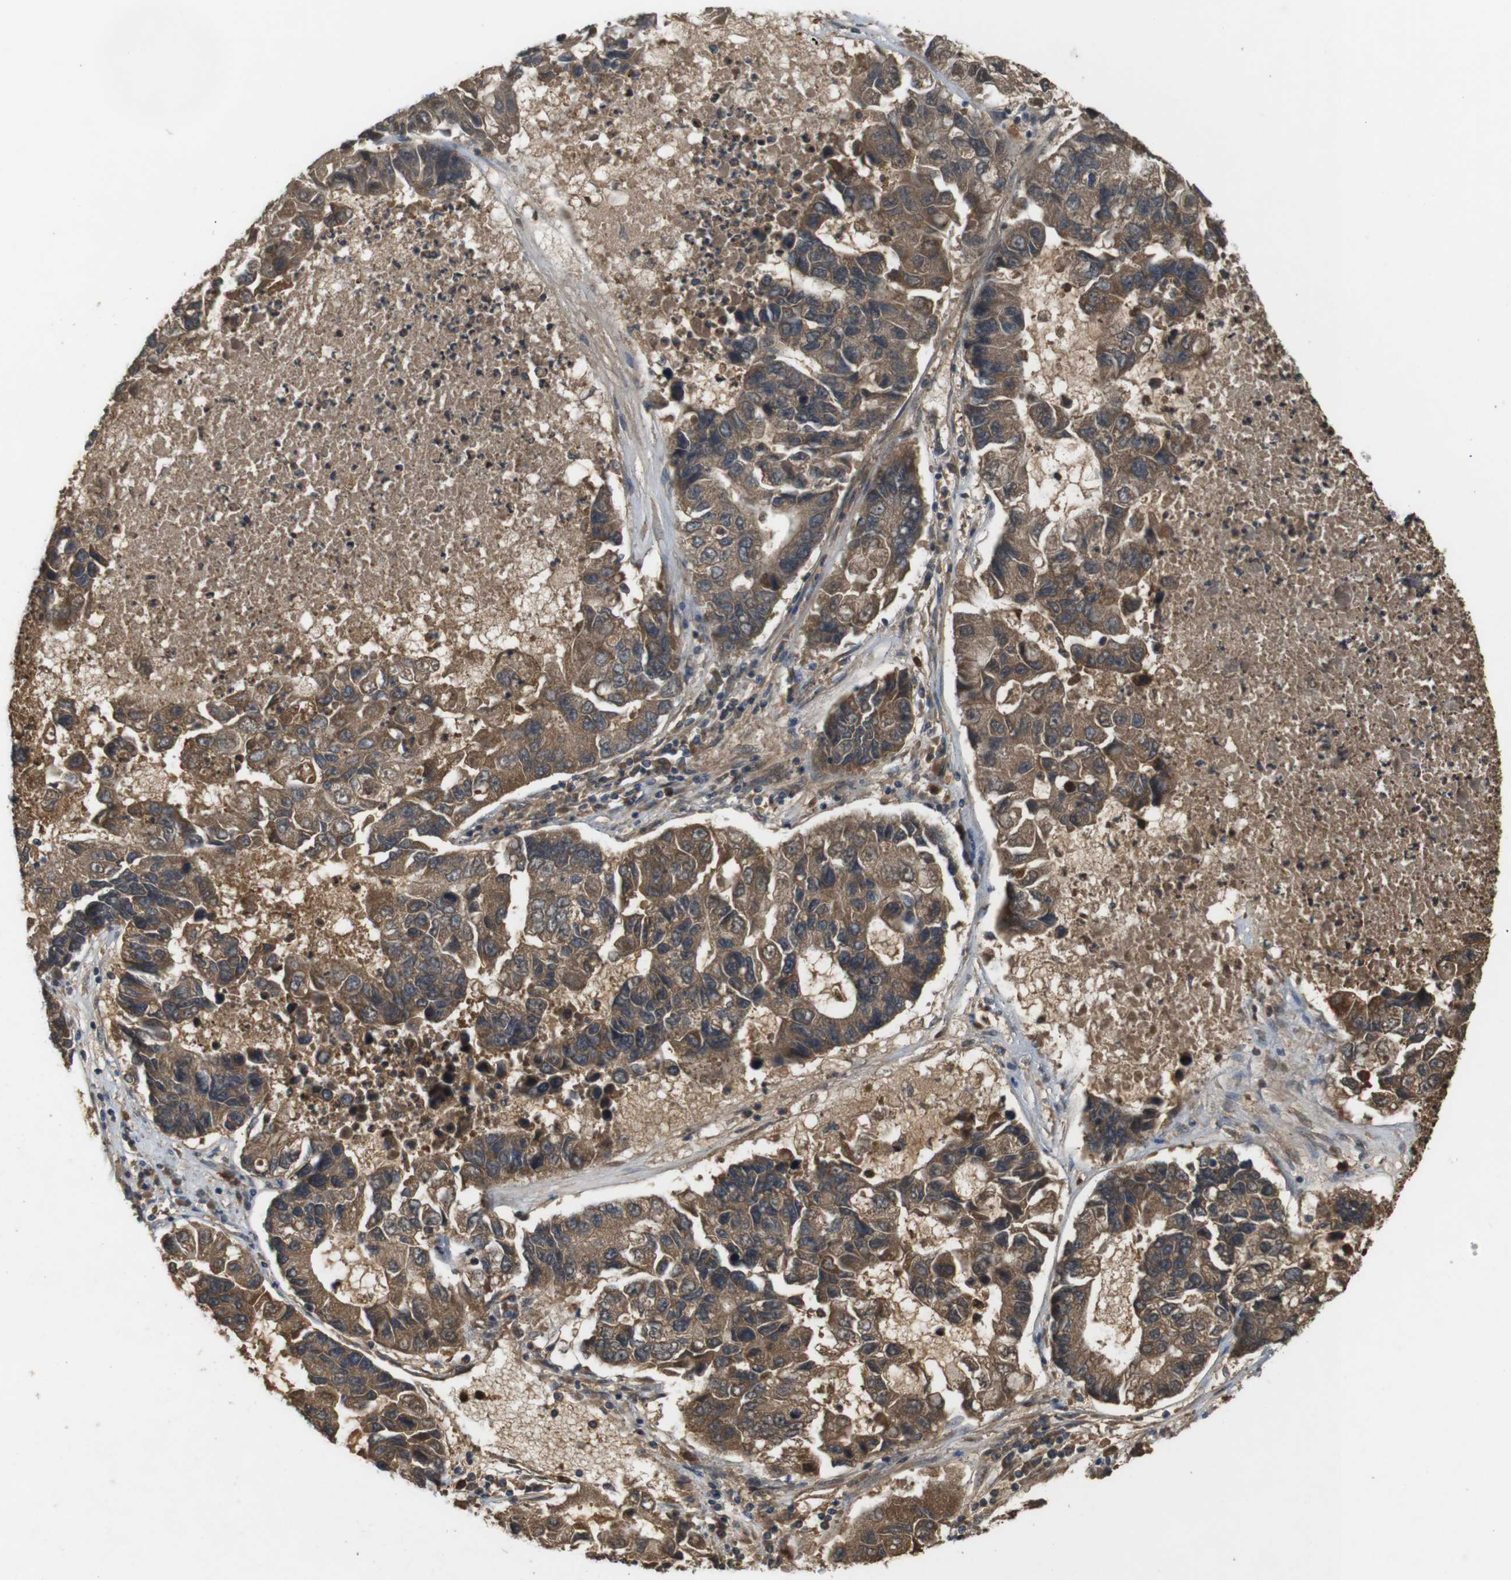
{"staining": {"intensity": "moderate", "quantity": ">75%", "location": "cytoplasmic/membranous"}, "tissue": "lung cancer", "cell_type": "Tumor cells", "image_type": "cancer", "snomed": [{"axis": "morphology", "description": "Adenocarcinoma, NOS"}, {"axis": "topography", "description": "Lung"}], "caption": "Protein positivity by immunohistochemistry exhibits moderate cytoplasmic/membranous staining in approximately >75% of tumor cells in adenocarcinoma (lung). (DAB IHC, brown staining for protein, blue staining for nuclei).", "gene": "NFKBIE", "patient": {"sex": "female", "age": 51}}